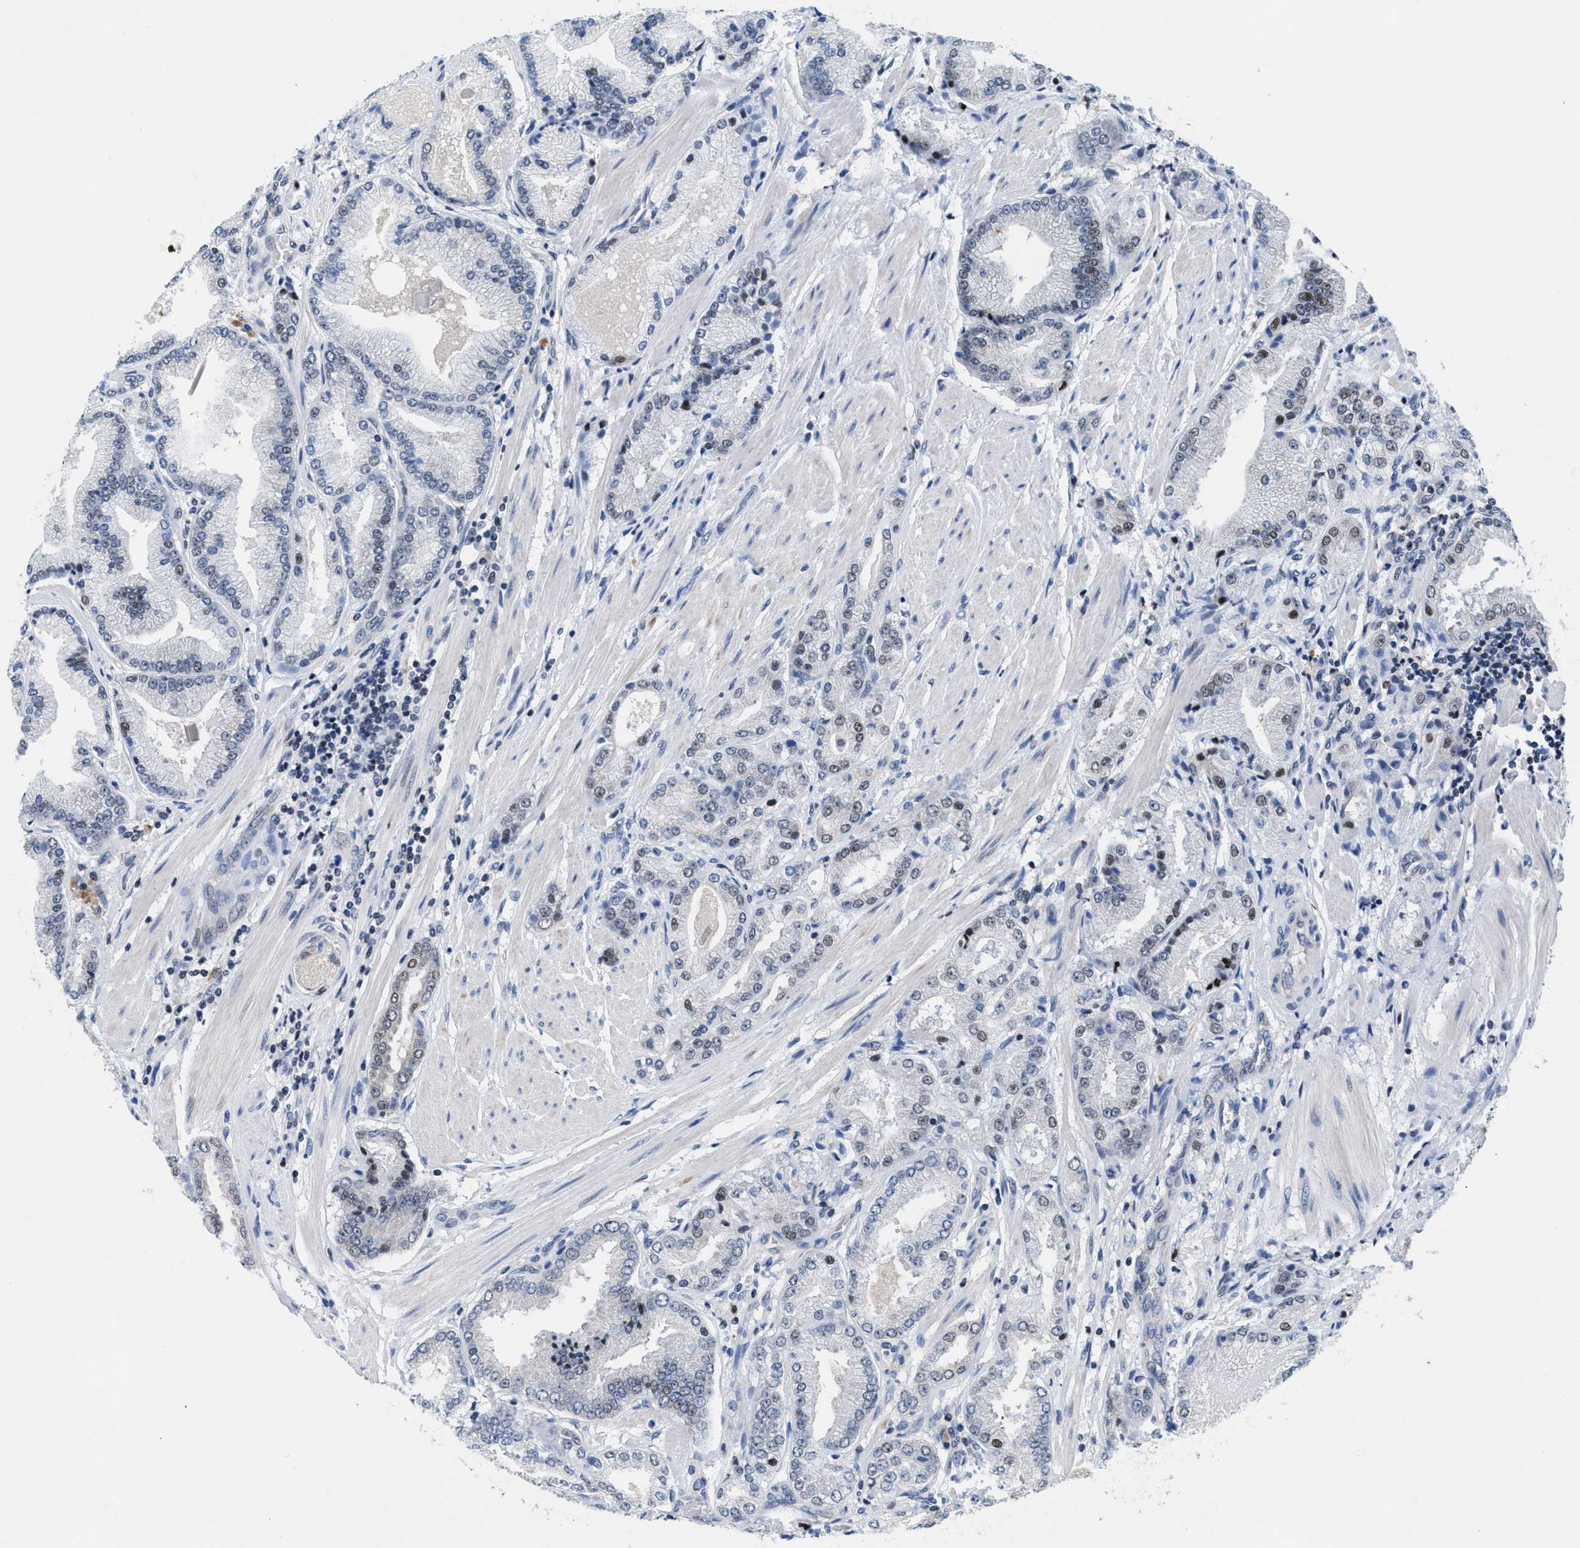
{"staining": {"intensity": "weak", "quantity": "<25%", "location": "nuclear"}, "tissue": "prostate cancer", "cell_type": "Tumor cells", "image_type": "cancer", "snomed": [{"axis": "morphology", "description": "Adenocarcinoma, High grade"}, {"axis": "topography", "description": "Prostate"}], "caption": "High magnification brightfield microscopy of prostate cancer stained with DAB (brown) and counterstained with hematoxylin (blue): tumor cells show no significant staining.", "gene": "WDR81", "patient": {"sex": "male", "age": 50}}